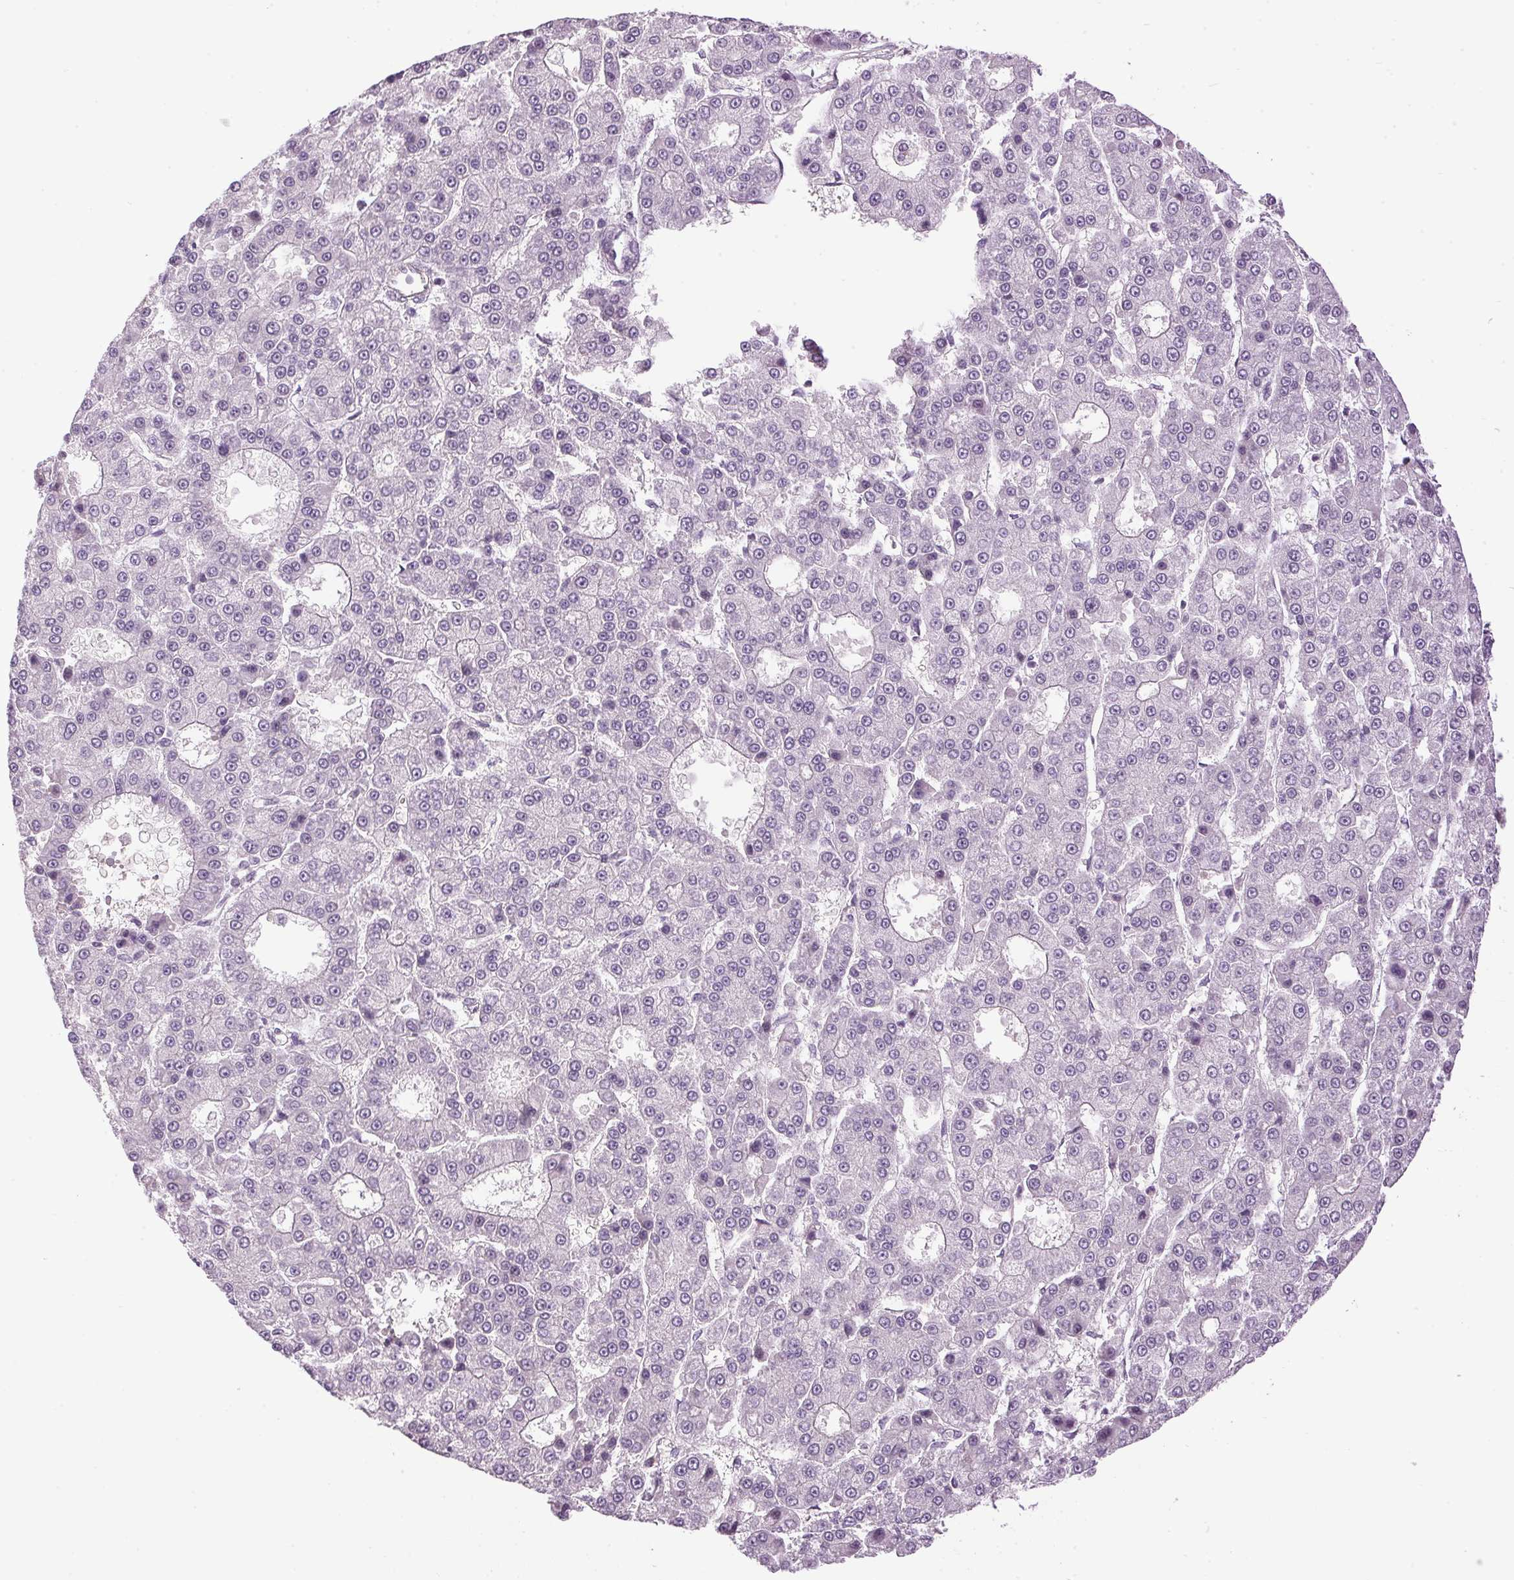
{"staining": {"intensity": "negative", "quantity": "none", "location": "none"}, "tissue": "liver cancer", "cell_type": "Tumor cells", "image_type": "cancer", "snomed": [{"axis": "morphology", "description": "Carcinoma, Hepatocellular, NOS"}, {"axis": "topography", "description": "Liver"}], "caption": "A histopathology image of human liver cancer is negative for staining in tumor cells.", "gene": "GOLPH3", "patient": {"sex": "male", "age": 70}}